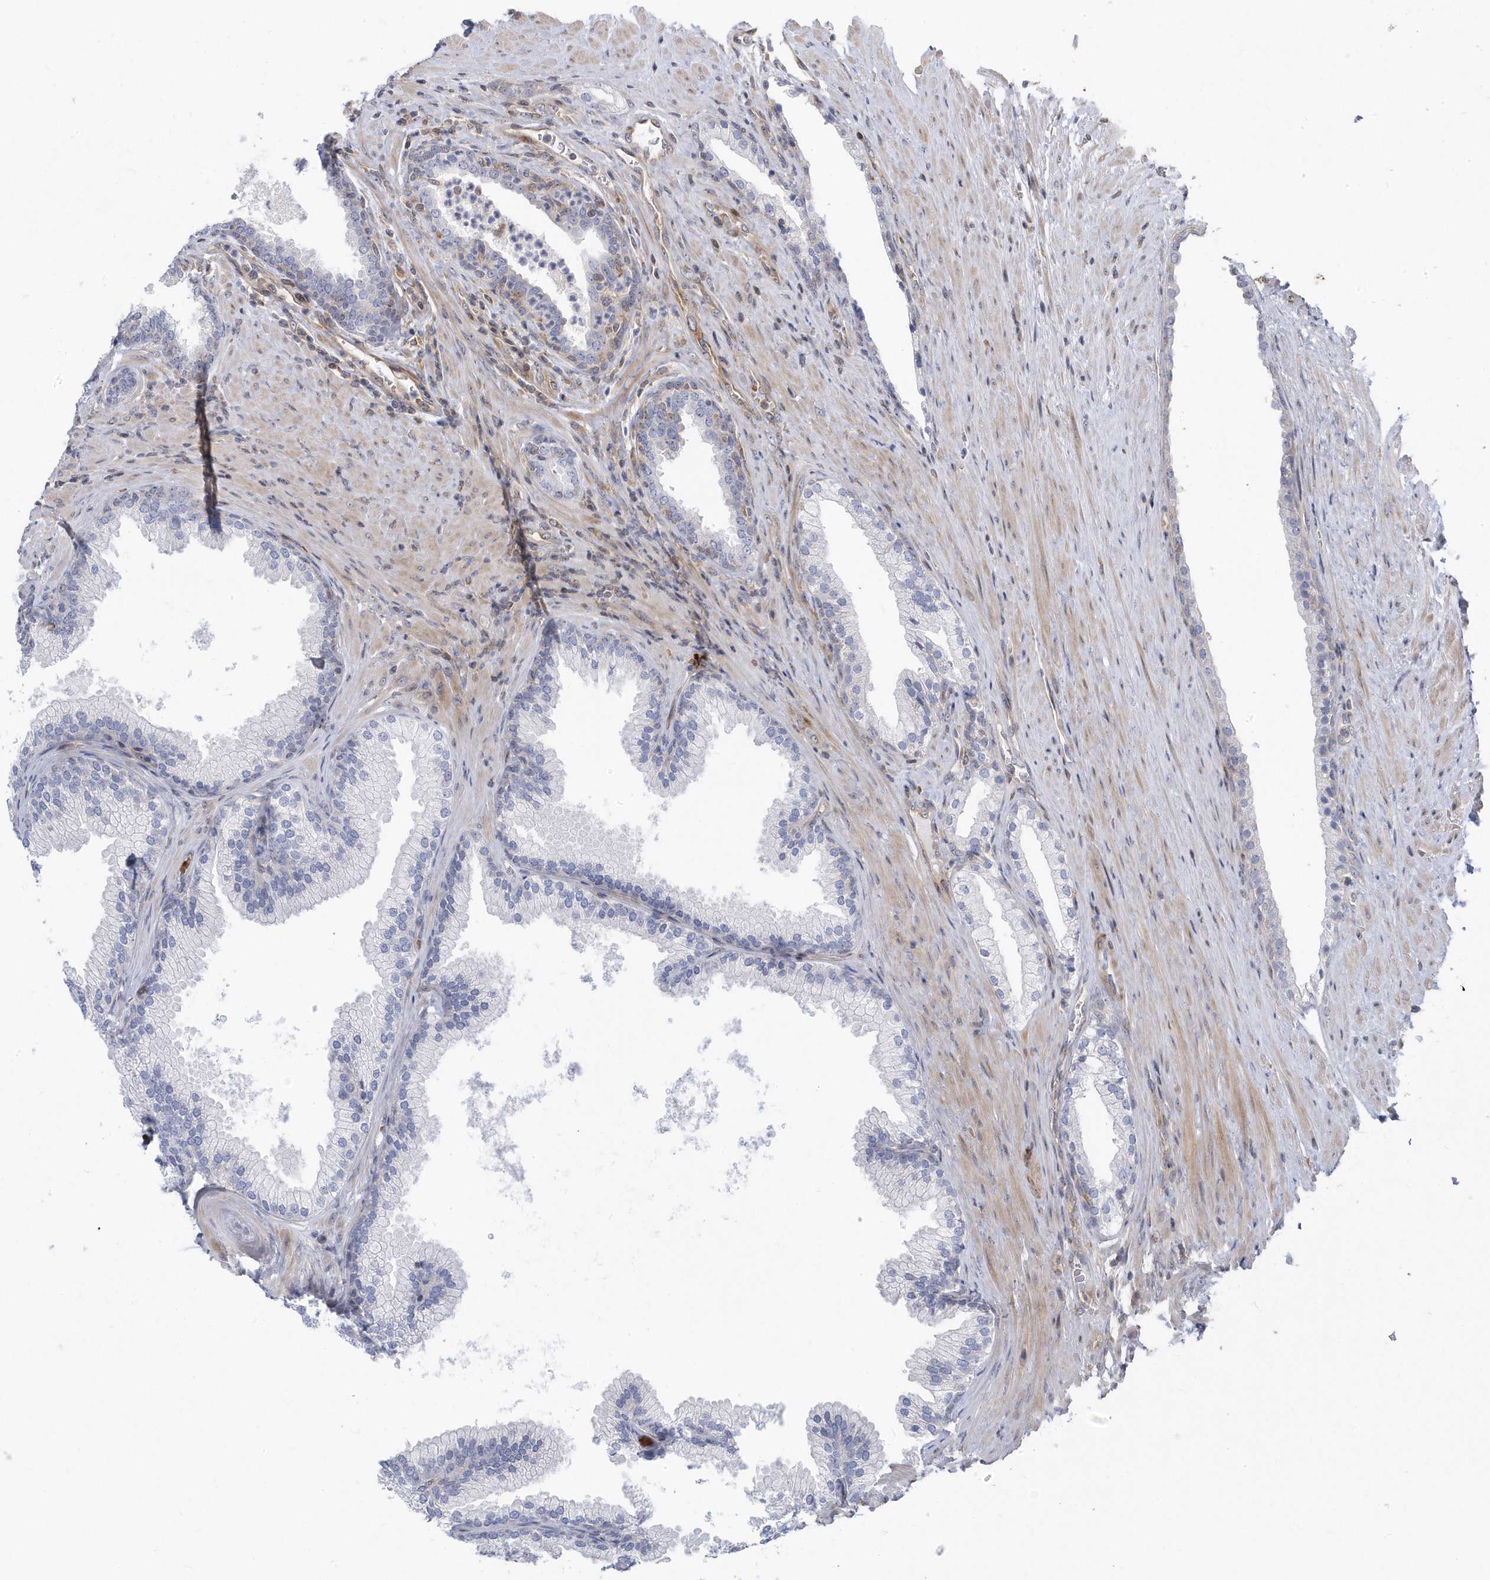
{"staining": {"intensity": "negative", "quantity": "none", "location": "none"}, "tissue": "prostate", "cell_type": "Glandular cells", "image_type": "normal", "snomed": [{"axis": "morphology", "description": "Normal tissue, NOS"}, {"axis": "topography", "description": "Prostate"}], "caption": "An immunohistochemistry (IHC) micrograph of normal prostate is shown. There is no staining in glandular cells of prostate.", "gene": "MAP7D3", "patient": {"sex": "male", "age": 76}}